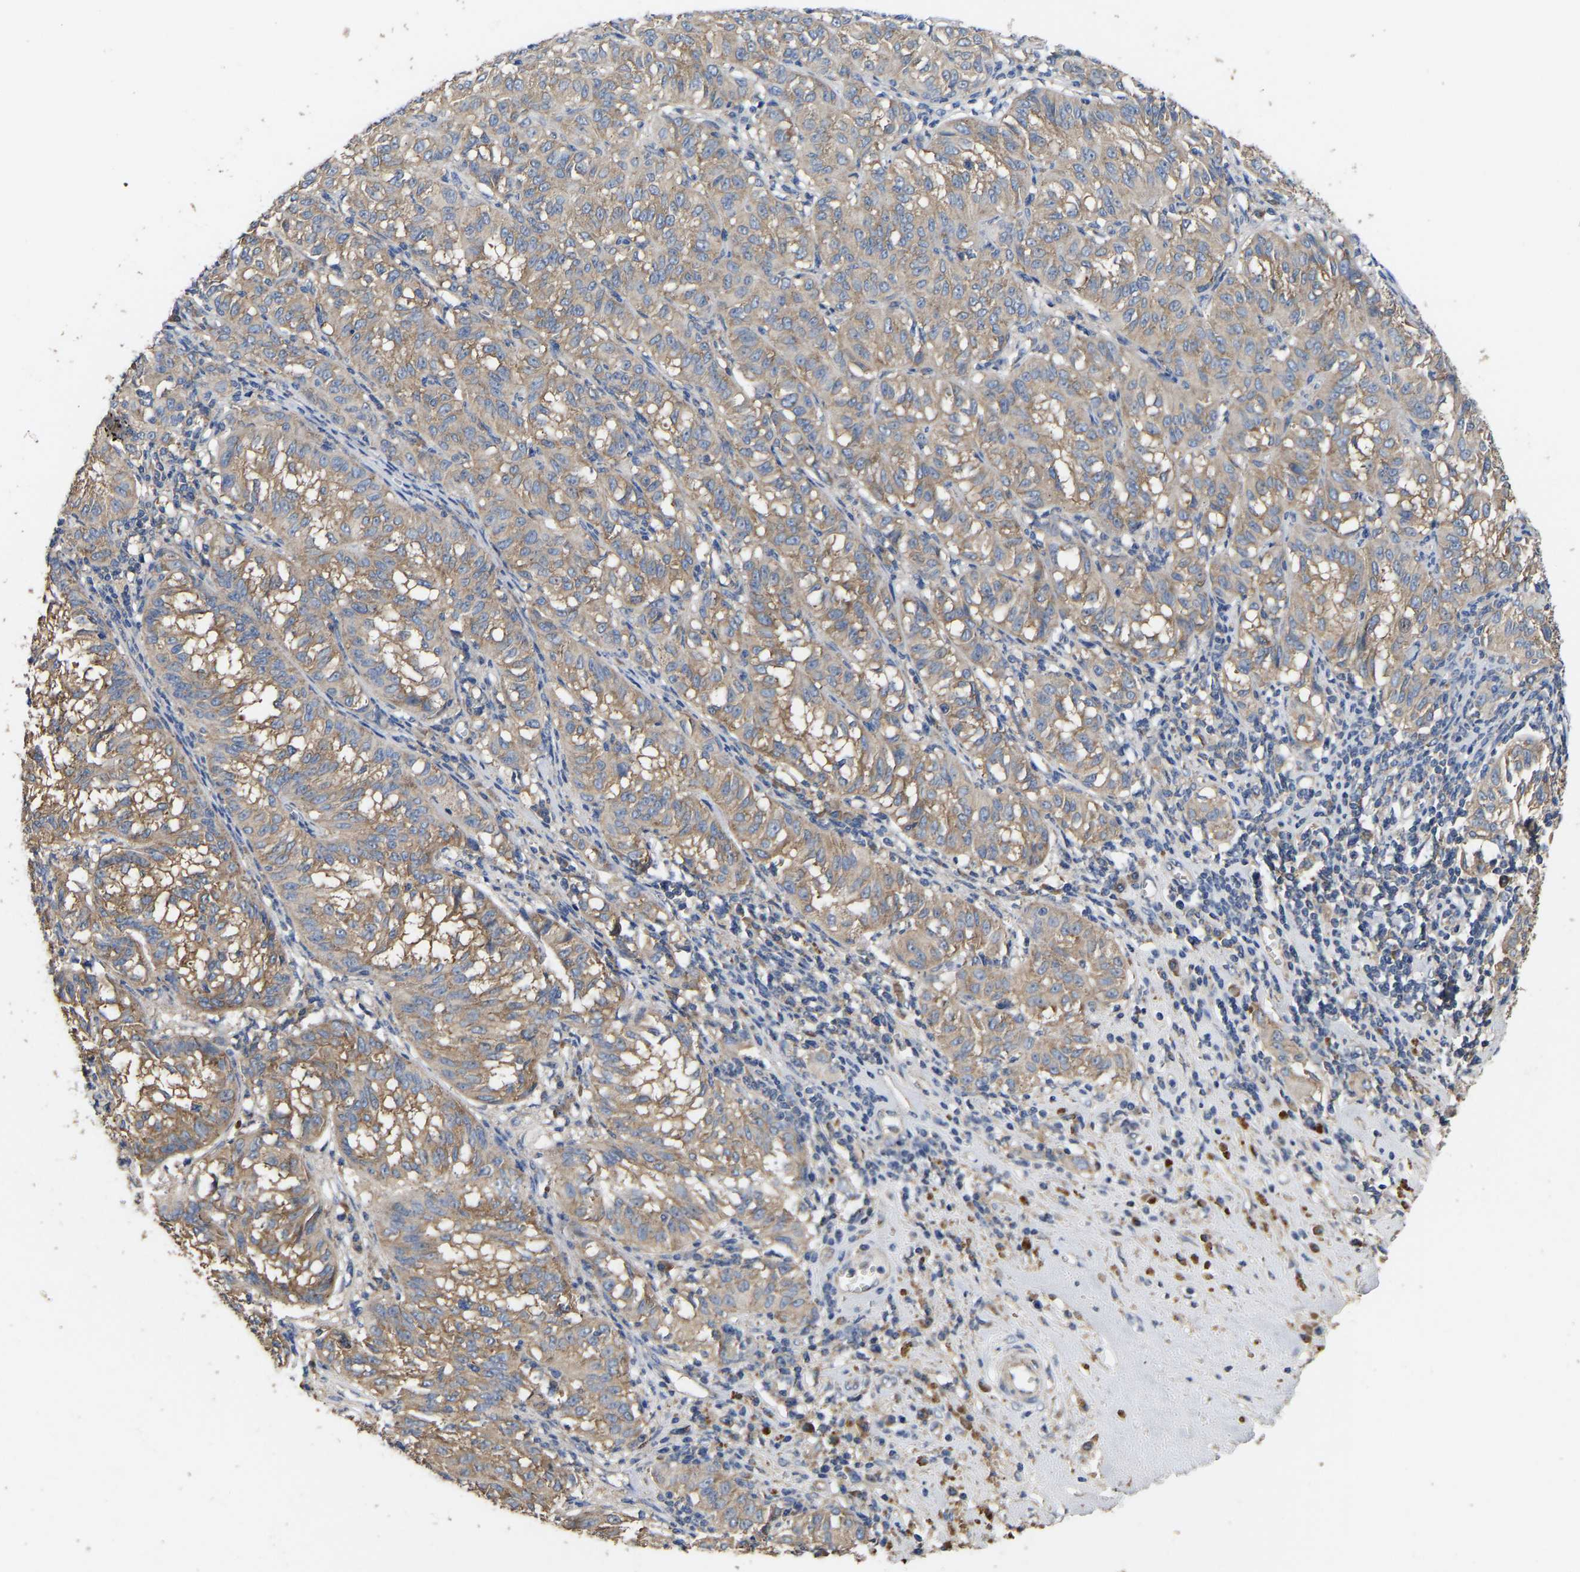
{"staining": {"intensity": "moderate", "quantity": ">75%", "location": "cytoplasmic/membranous"}, "tissue": "melanoma", "cell_type": "Tumor cells", "image_type": "cancer", "snomed": [{"axis": "morphology", "description": "Malignant melanoma, NOS"}, {"axis": "topography", "description": "Skin"}], "caption": "Tumor cells display medium levels of moderate cytoplasmic/membranous positivity in about >75% of cells in melanoma.", "gene": "AIMP2", "patient": {"sex": "female", "age": 72}}